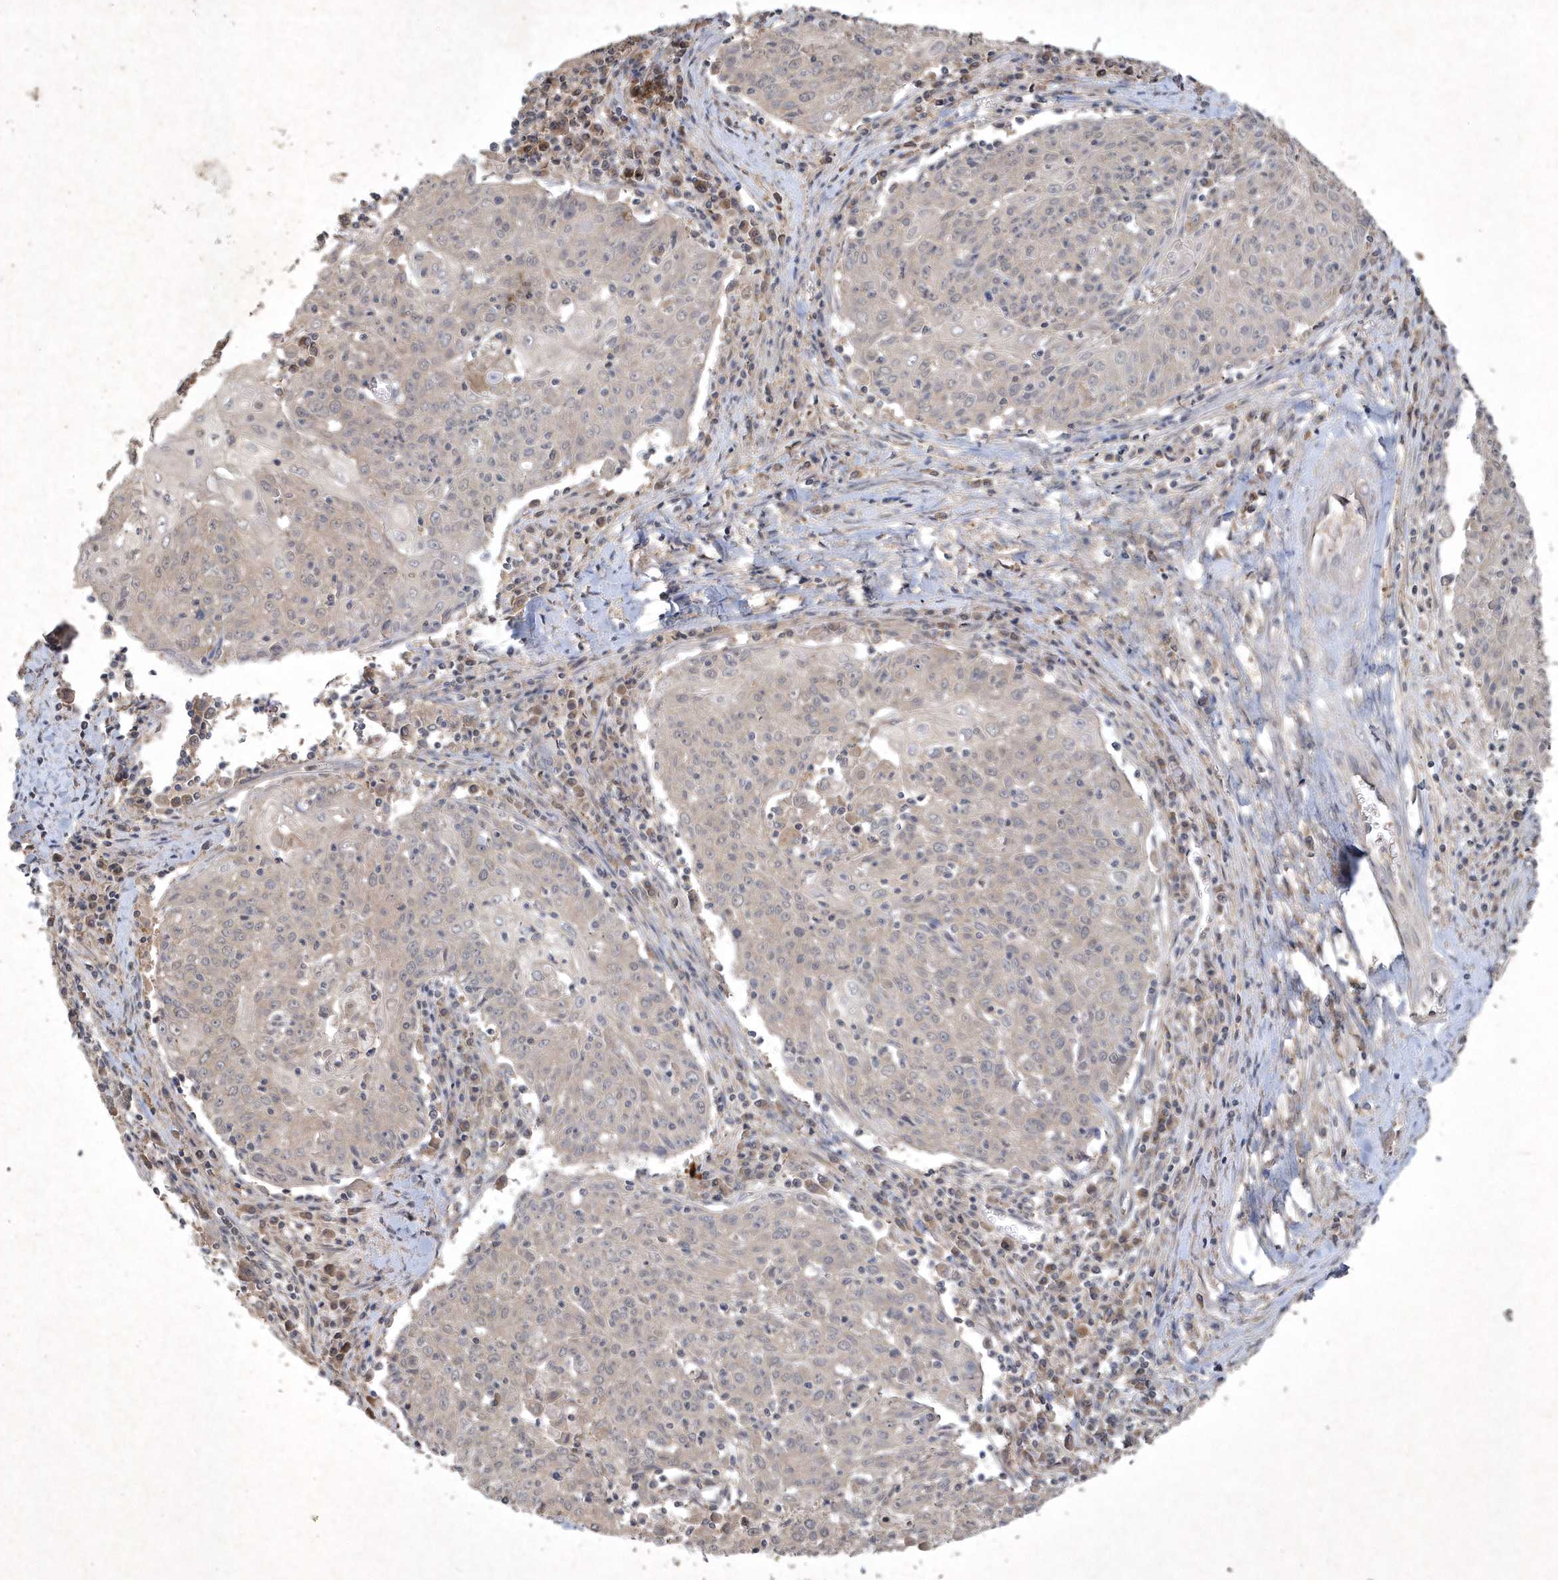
{"staining": {"intensity": "negative", "quantity": "none", "location": "none"}, "tissue": "cervical cancer", "cell_type": "Tumor cells", "image_type": "cancer", "snomed": [{"axis": "morphology", "description": "Squamous cell carcinoma, NOS"}, {"axis": "topography", "description": "Cervix"}], "caption": "An IHC image of squamous cell carcinoma (cervical) is shown. There is no staining in tumor cells of squamous cell carcinoma (cervical). The staining is performed using DAB (3,3'-diaminobenzidine) brown chromogen with nuclei counter-stained in using hematoxylin.", "gene": "AKR7A2", "patient": {"sex": "female", "age": 48}}